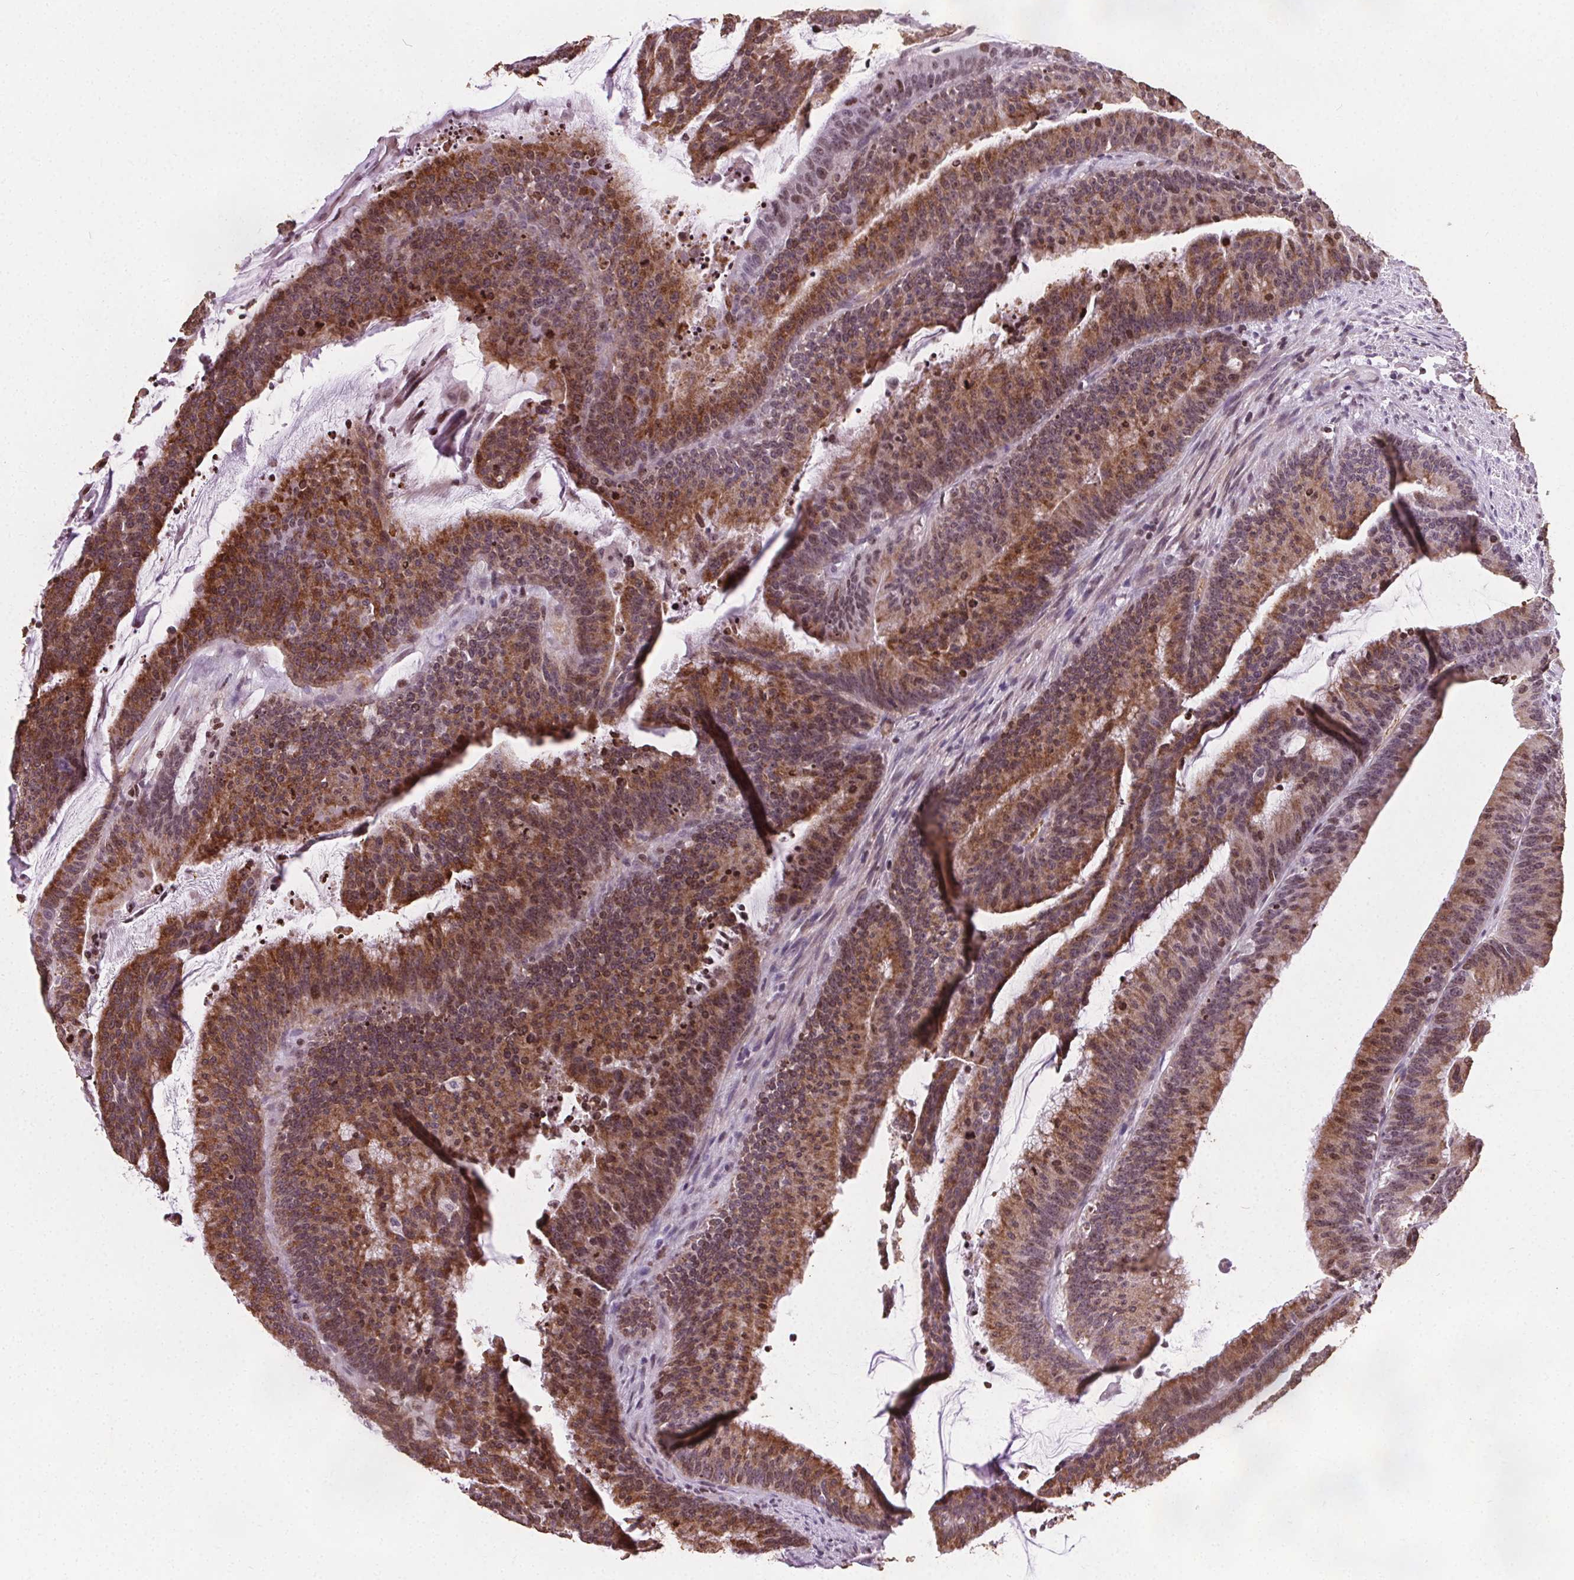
{"staining": {"intensity": "moderate", "quantity": ">75%", "location": "cytoplasmic/membranous,nuclear"}, "tissue": "colorectal cancer", "cell_type": "Tumor cells", "image_type": "cancer", "snomed": [{"axis": "morphology", "description": "Adenocarcinoma, NOS"}, {"axis": "topography", "description": "Colon"}], "caption": "Immunohistochemistry image of neoplastic tissue: human colorectal adenocarcinoma stained using immunohistochemistry exhibits medium levels of moderate protein expression localized specifically in the cytoplasmic/membranous and nuclear of tumor cells, appearing as a cytoplasmic/membranous and nuclear brown color.", "gene": "ISLR2", "patient": {"sex": "female", "age": 78}}